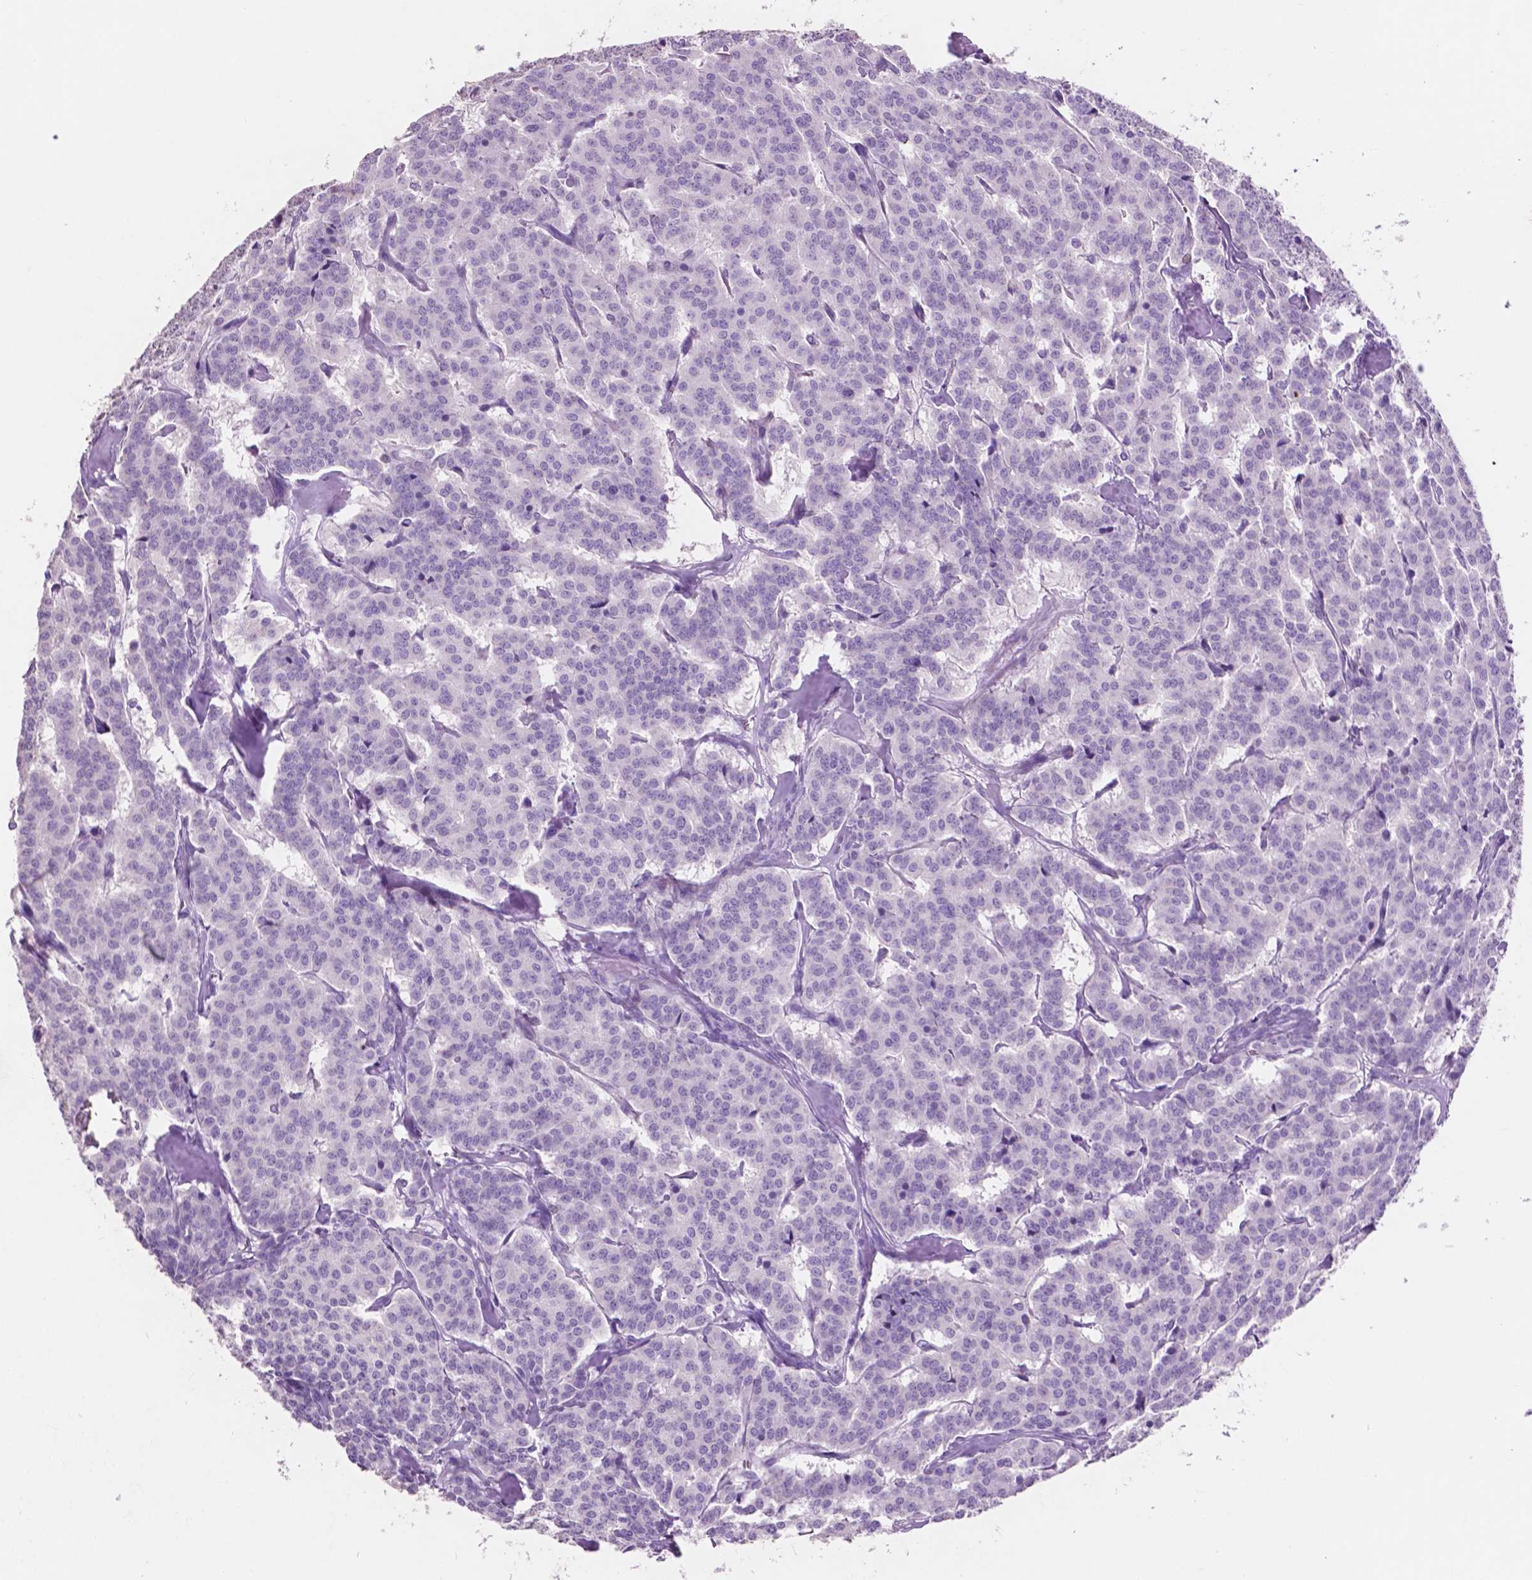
{"staining": {"intensity": "negative", "quantity": "none", "location": "none"}, "tissue": "carcinoid", "cell_type": "Tumor cells", "image_type": "cancer", "snomed": [{"axis": "morphology", "description": "Normal tissue, NOS"}, {"axis": "morphology", "description": "Carcinoid, malignant, NOS"}, {"axis": "topography", "description": "Lung"}], "caption": "An immunohistochemistry (IHC) histopathology image of malignant carcinoid is shown. There is no staining in tumor cells of malignant carcinoid.", "gene": "IDO1", "patient": {"sex": "female", "age": 46}}